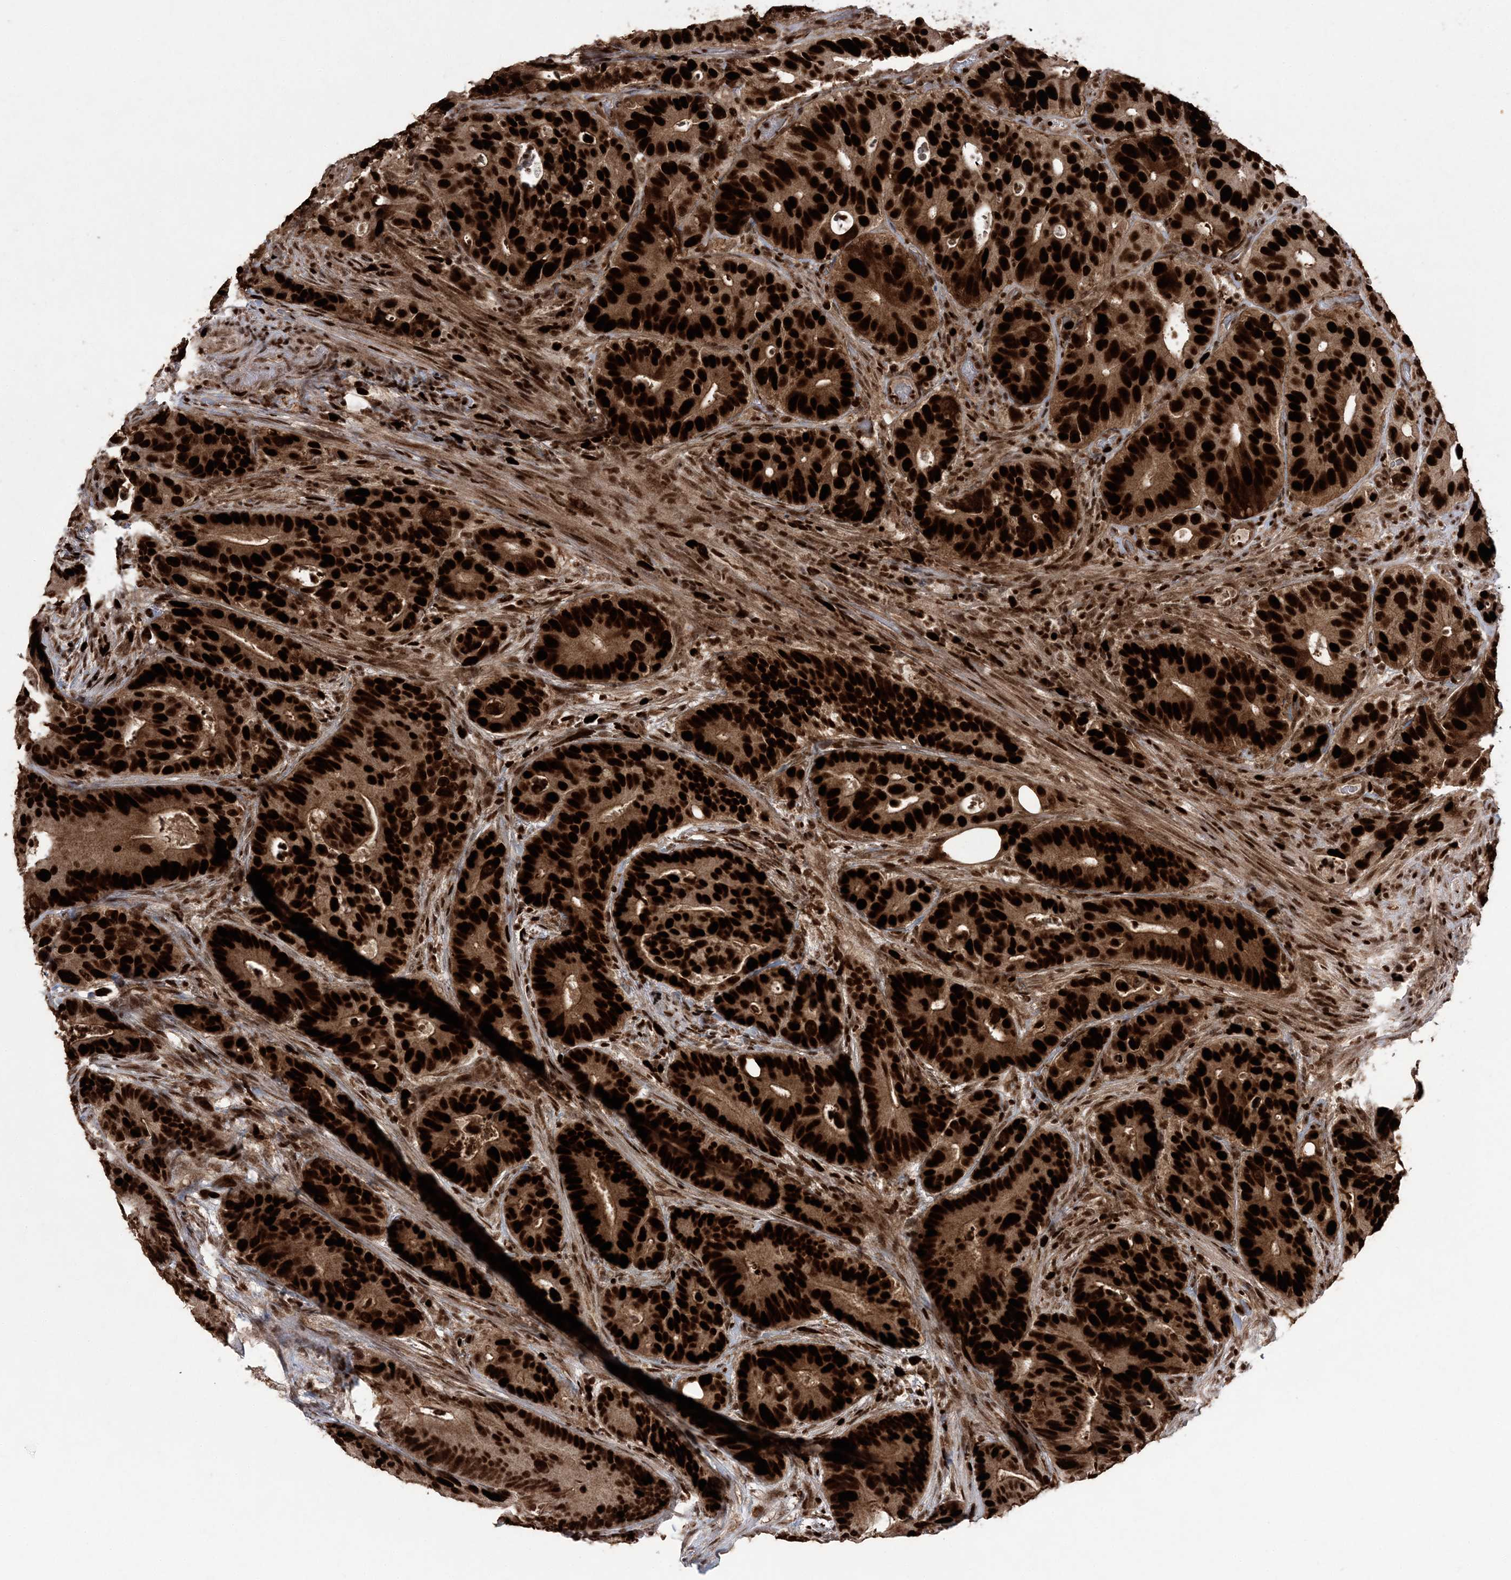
{"staining": {"intensity": "strong", "quantity": ">75%", "location": "nuclear"}, "tissue": "colorectal cancer", "cell_type": "Tumor cells", "image_type": "cancer", "snomed": [{"axis": "morphology", "description": "Adenocarcinoma, NOS"}, {"axis": "topography", "description": "Colon"}], "caption": "A high amount of strong nuclear staining is identified in about >75% of tumor cells in colorectal adenocarcinoma tissue. (DAB (3,3'-diaminobenzidine) IHC, brown staining for protein, blue staining for nuclei).", "gene": "LIG1", "patient": {"sex": "male", "age": 83}}